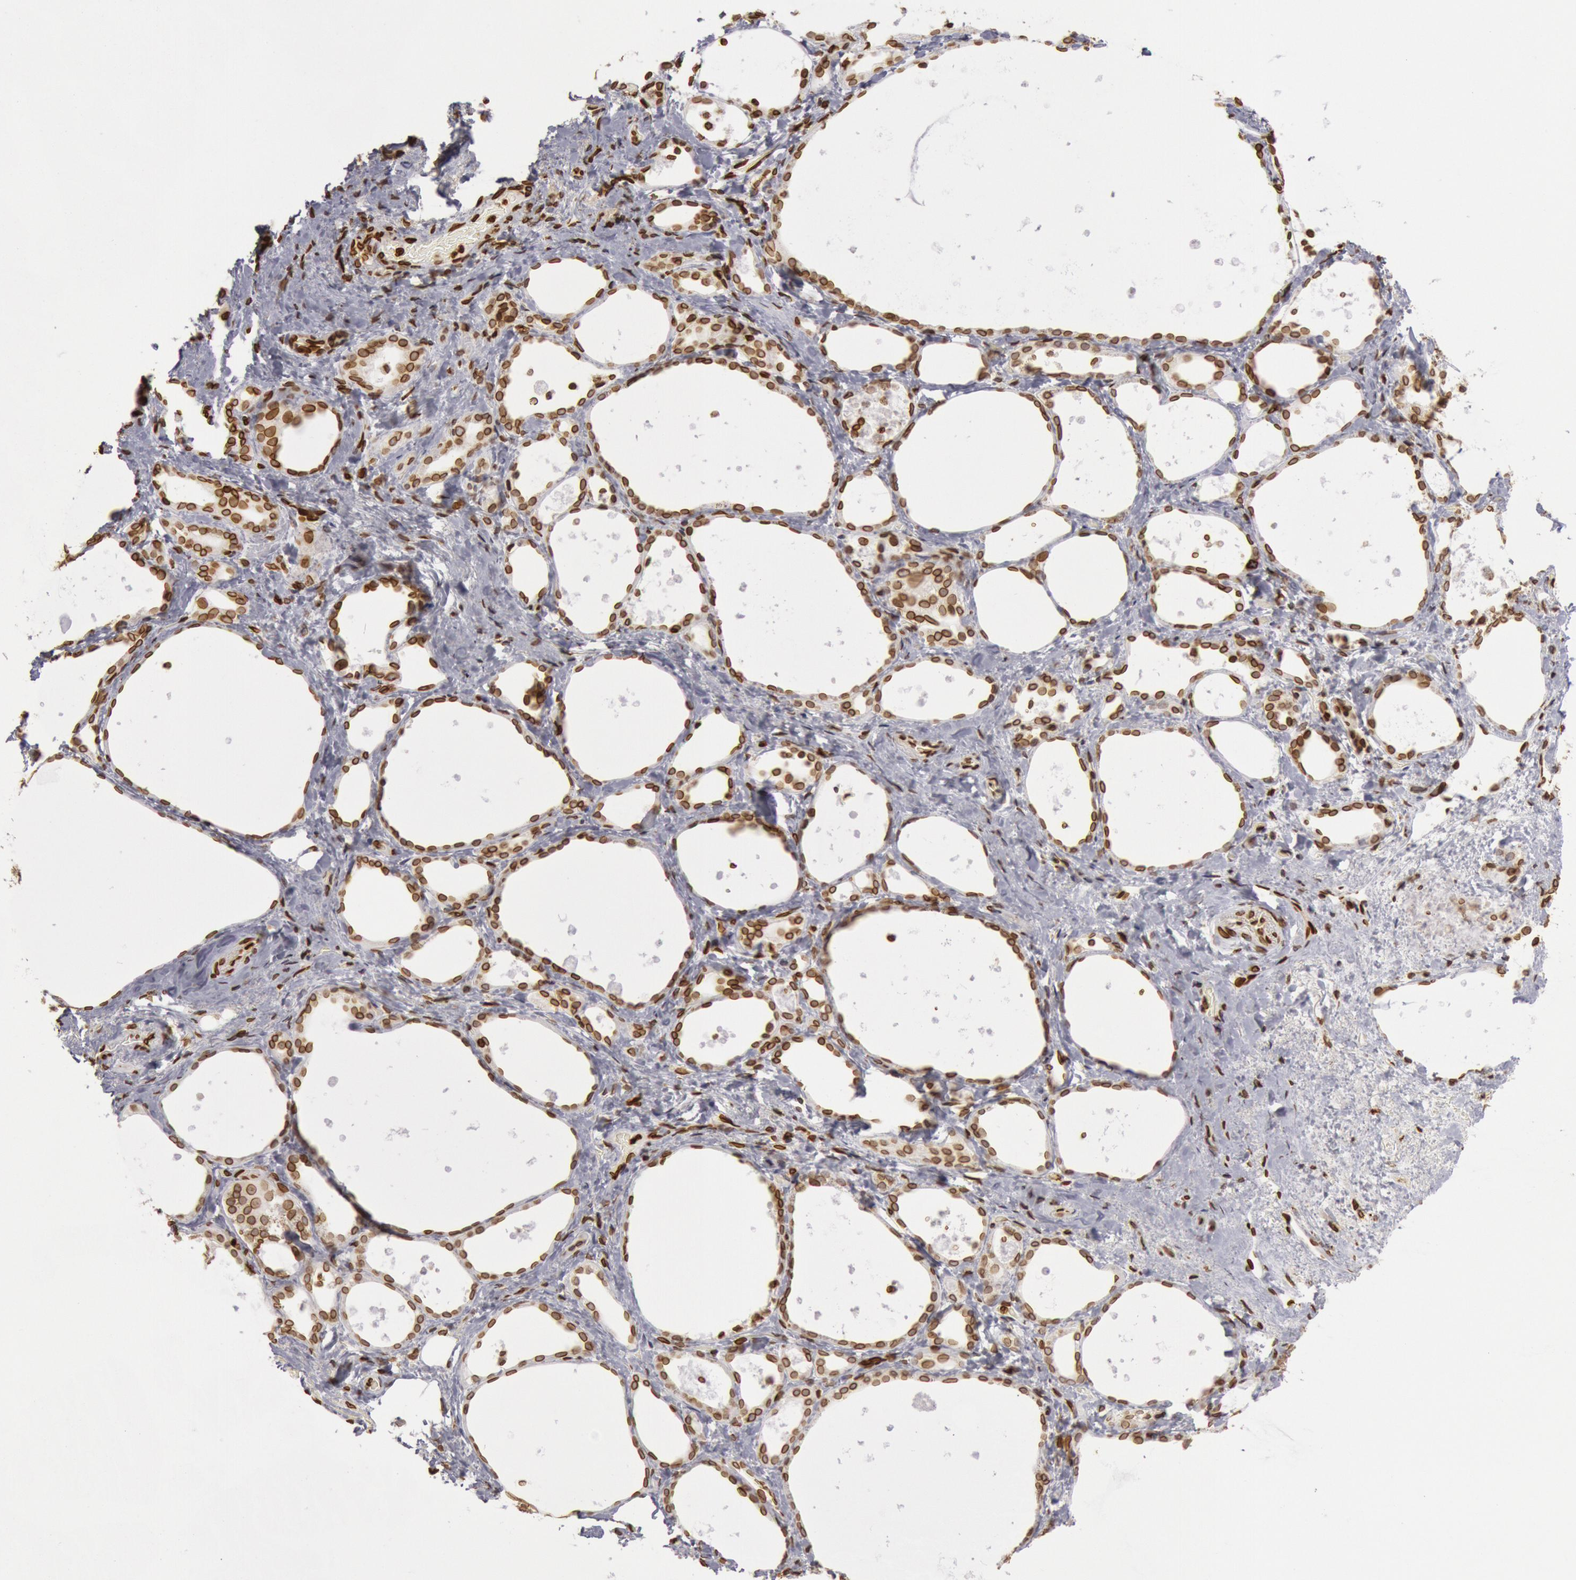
{"staining": {"intensity": "strong", "quantity": ">75%", "location": "nuclear"}, "tissue": "thyroid gland", "cell_type": "Glandular cells", "image_type": "normal", "snomed": [{"axis": "morphology", "description": "Normal tissue, NOS"}, {"axis": "topography", "description": "Thyroid gland"}], "caption": "Immunohistochemical staining of benign human thyroid gland displays >75% levels of strong nuclear protein staining in approximately >75% of glandular cells. Ihc stains the protein of interest in brown and the nuclei are stained blue.", "gene": "SUN2", "patient": {"sex": "female", "age": 75}}